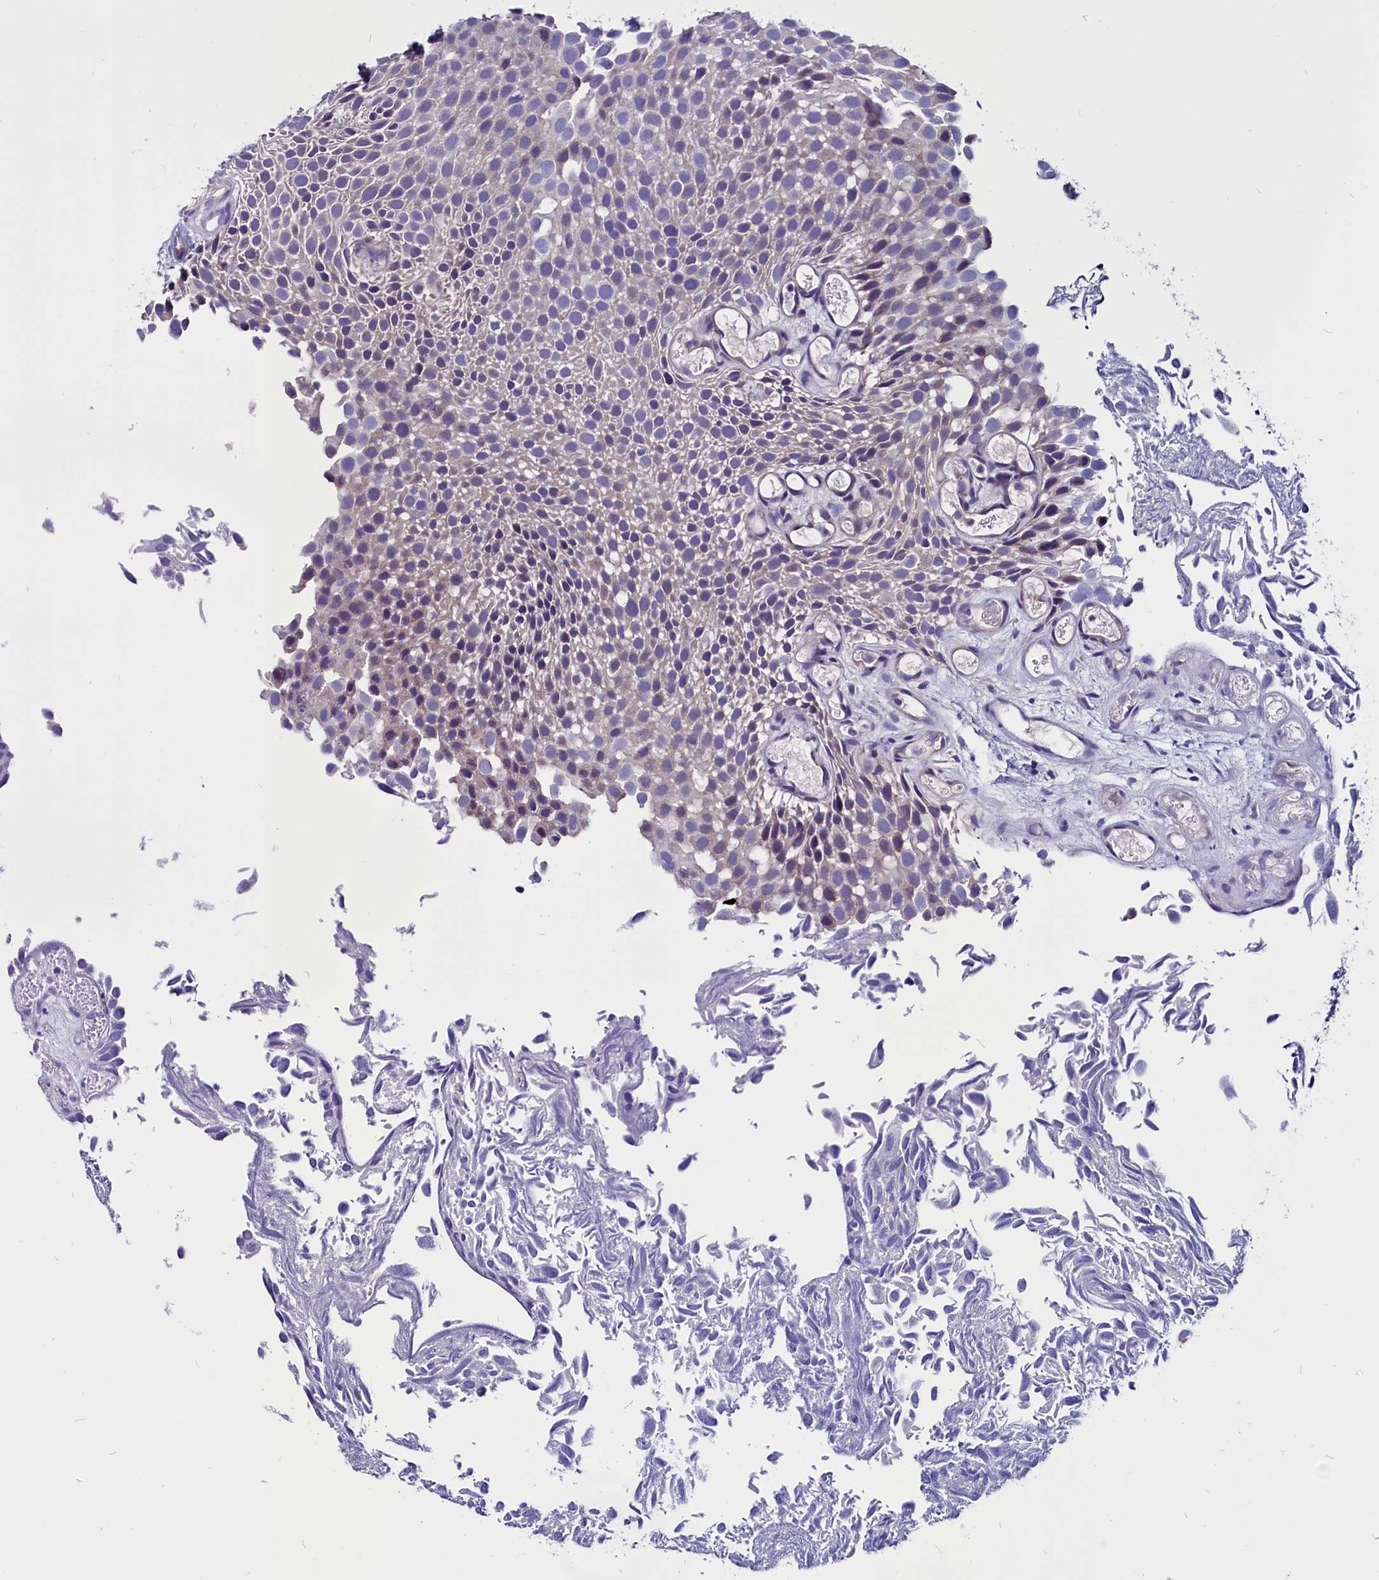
{"staining": {"intensity": "negative", "quantity": "none", "location": "none"}, "tissue": "urothelial cancer", "cell_type": "Tumor cells", "image_type": "cancer", "snomed": [{"axis": "morphology", "description": "Urothelial carcinoma, Low grade"}, {"axis": "topography", "description": "Urinary bladder"}], "caption": "This is an immunohistochemistry photomicrograph of human urothelial cancer. There is no positivity in tumor cells.", "gene": "CCBE1", "patient": {"sex": "male", "age": 89}}